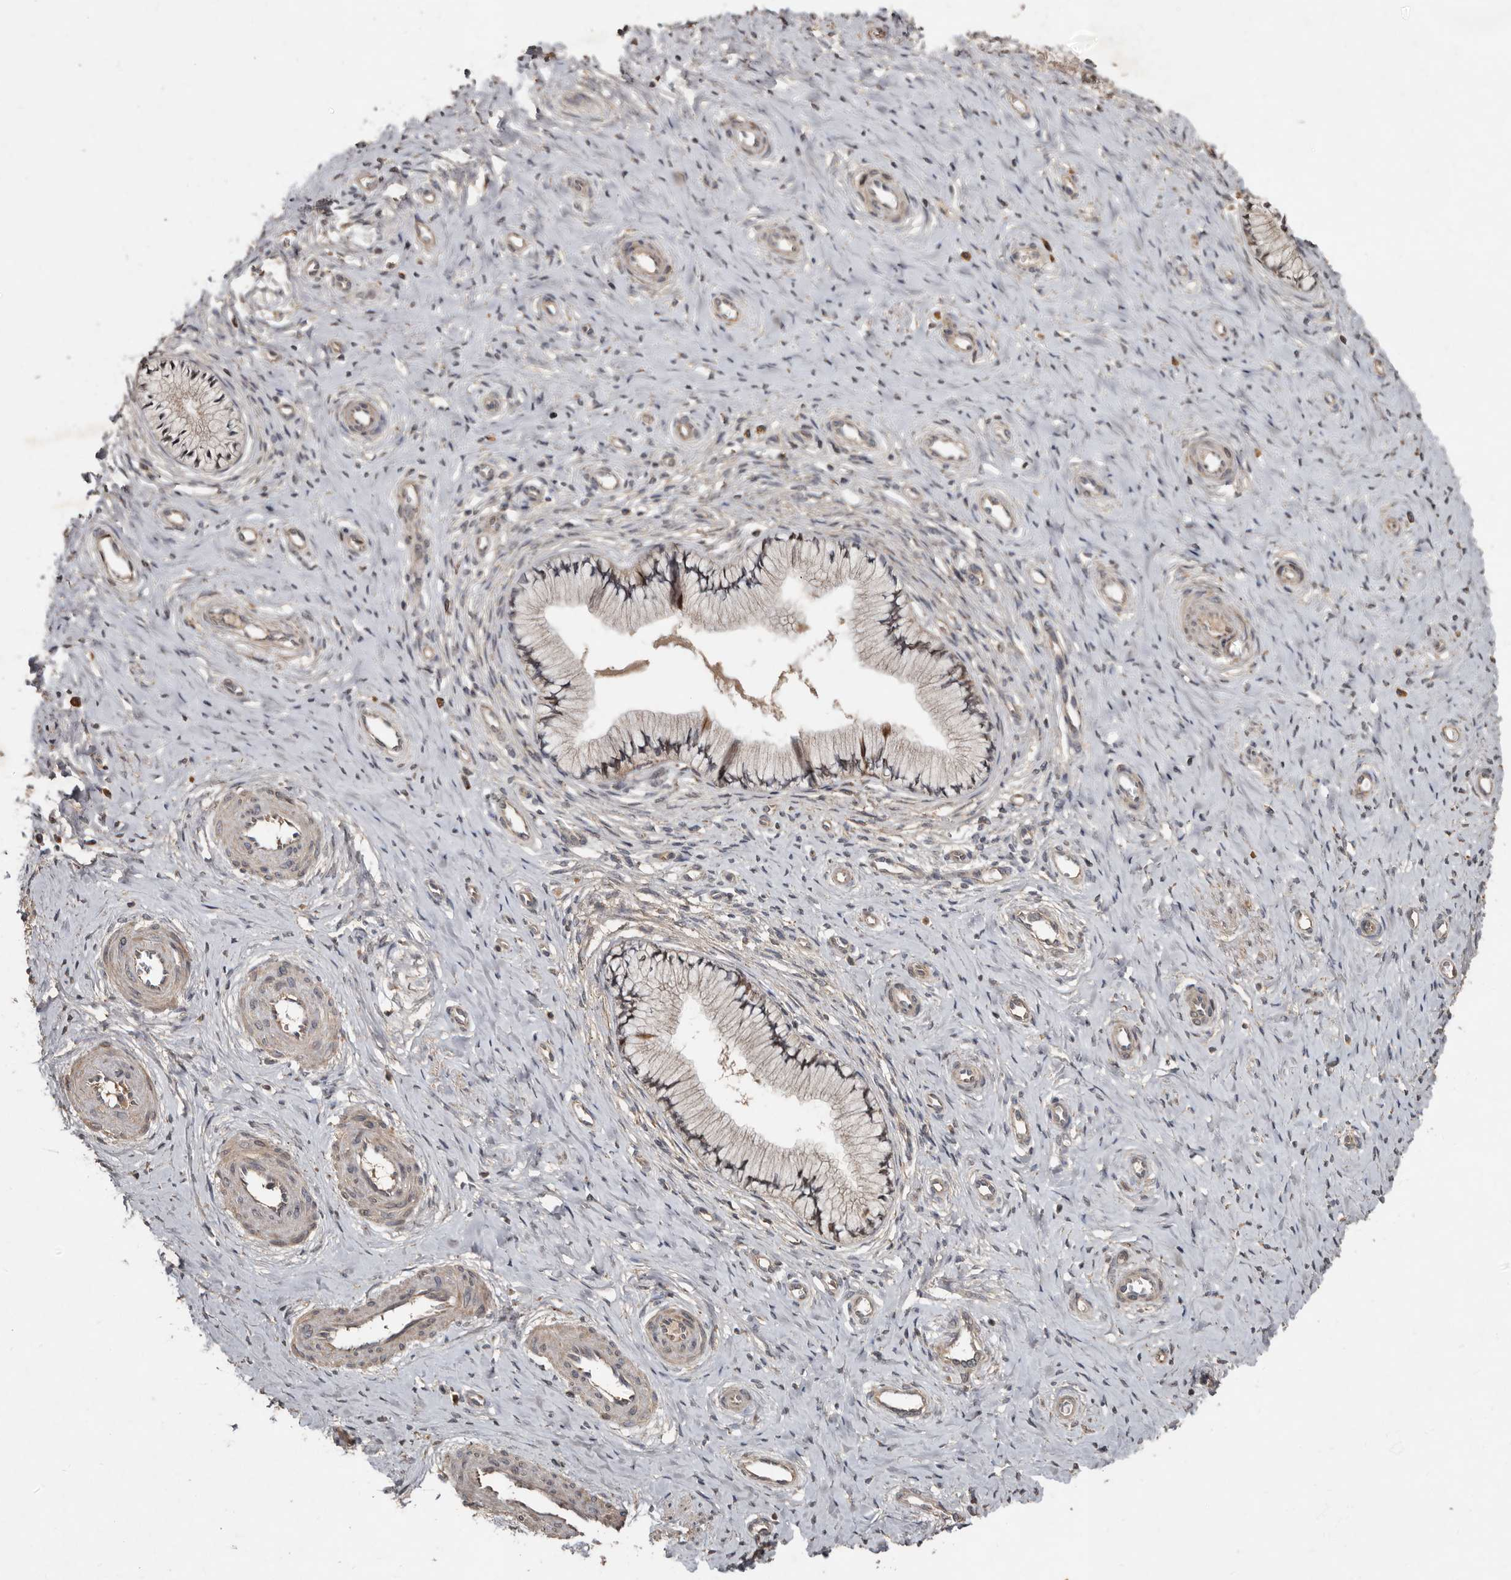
{"staining": {"intensity": "weak", "quantity": ">75%", "location": "cytoplasmic/membranous"}, "tissue": "cervix", "cell_type": "Glandular cells", "image_type": "normal", "snomed": [{"axis": "morphology", "description": "Normal tissue, NOS"}, {"axis": "topography", "description": "Cervix"}], "caption": "Glandular cells exhibit low levels of weak cytoplasmic/membranous positivity in about >75% of cells in benign human cervix. The staining is performed using DAB (3,3'-diaminobenzidine) brown chromogen to label protein expression. The nuclei are counter-stained blue using hematoxylin.", "gene": "KIF26B", "patient": {"sex": "female", "age": 36}}